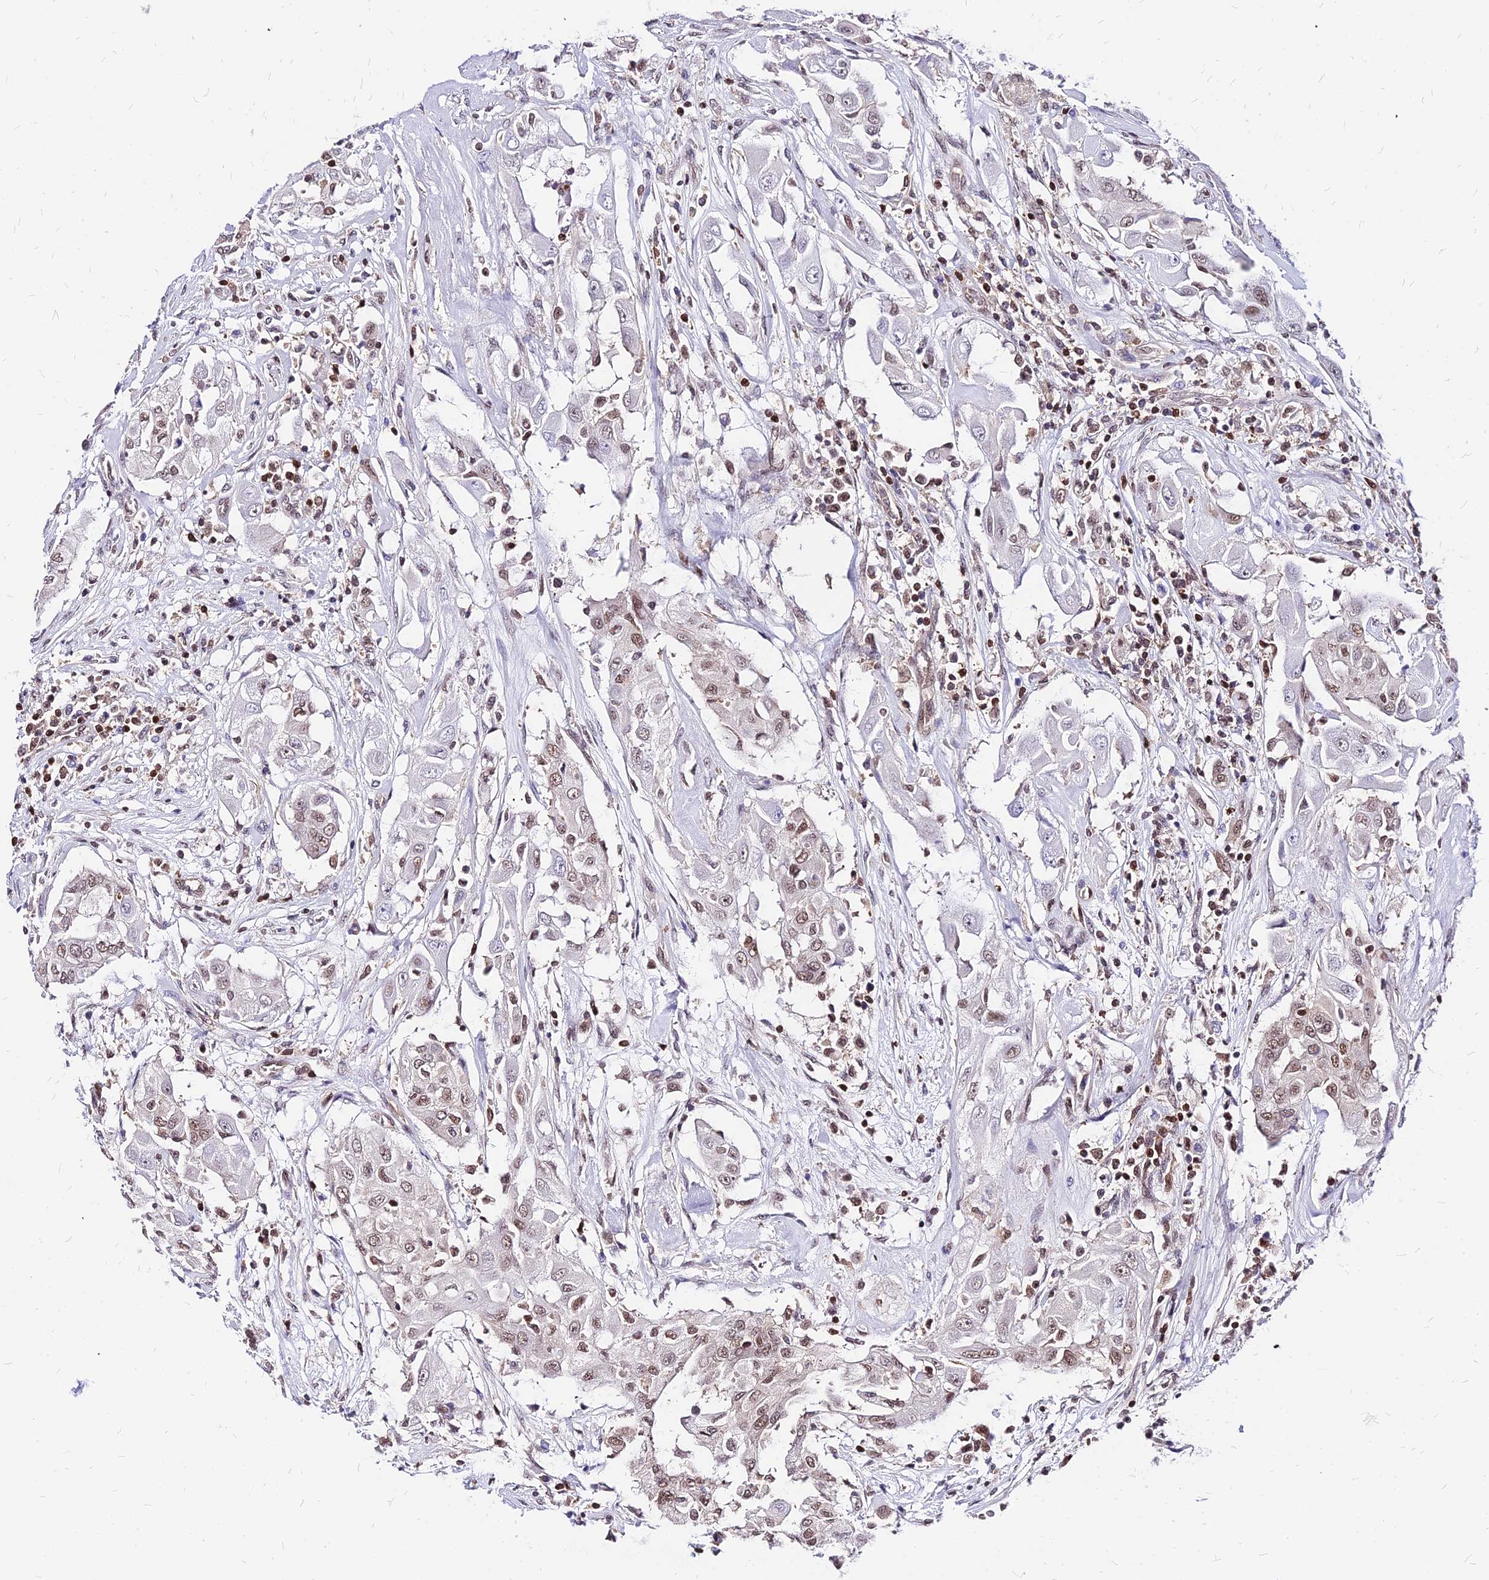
{"staining": {"intensity": "weak", "quantity": ">75%", "location": "nuclear"}, "tissue": "thyroid cancer", "cell_type": "Tumor cells", "image_type": "cancer", "snomed": [{"axis": "morphology", "description": "Papillary adenocarcinoma, NOS"}, {"axis": "topography", "description": "Thyroid gland"}], "caption": "A low amount of weak nuclear positivity is present in about >75% of tumor cells in thyroid cancer (papillary adenocarcinoma) tissue.", "gene": "PAXX", "patient": {"sex": "female", "age": 59}}